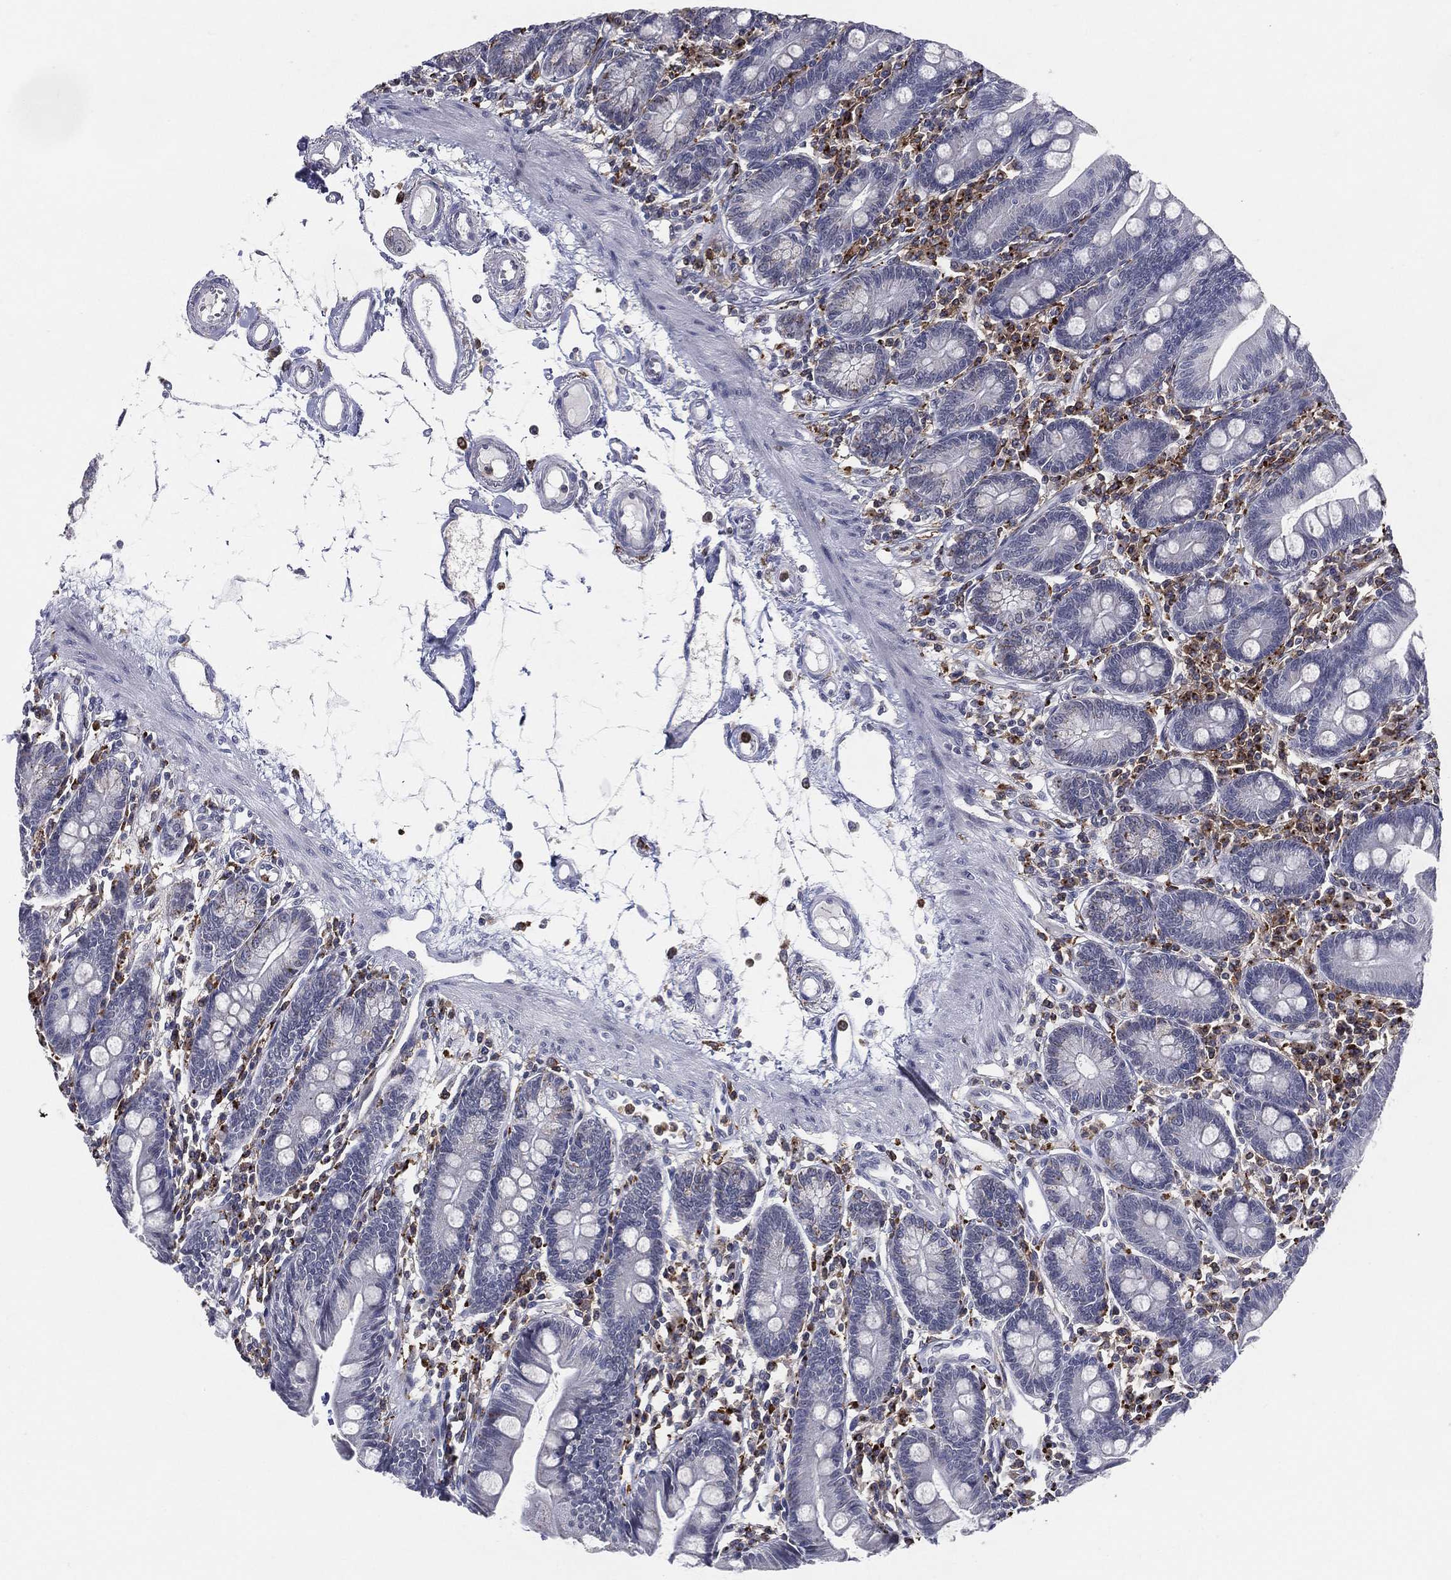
{"staining": {"intensity": "negative", "quantity": "none", "location": "none"}, "tissue": "small intestine", "cell_type": "Glandular cells", "image_type": "normal", "snomed": [{"axis": "morphology", "description": "Normal tissue, NOS"}, {"axis": "topography", "description": "Small intestine"}], "caption": "An IHC micrograph of unremarkable small intestine is shown. There is no staining in glandular cells of small intestine. The staining was performed using DAB to visualize the protein expression in brown, while the nuclei were stained in blue with hematoxylin (Magnification: 20x).", "gene": "EVI2B", "patient": {"sex": "male", "age": 88}}